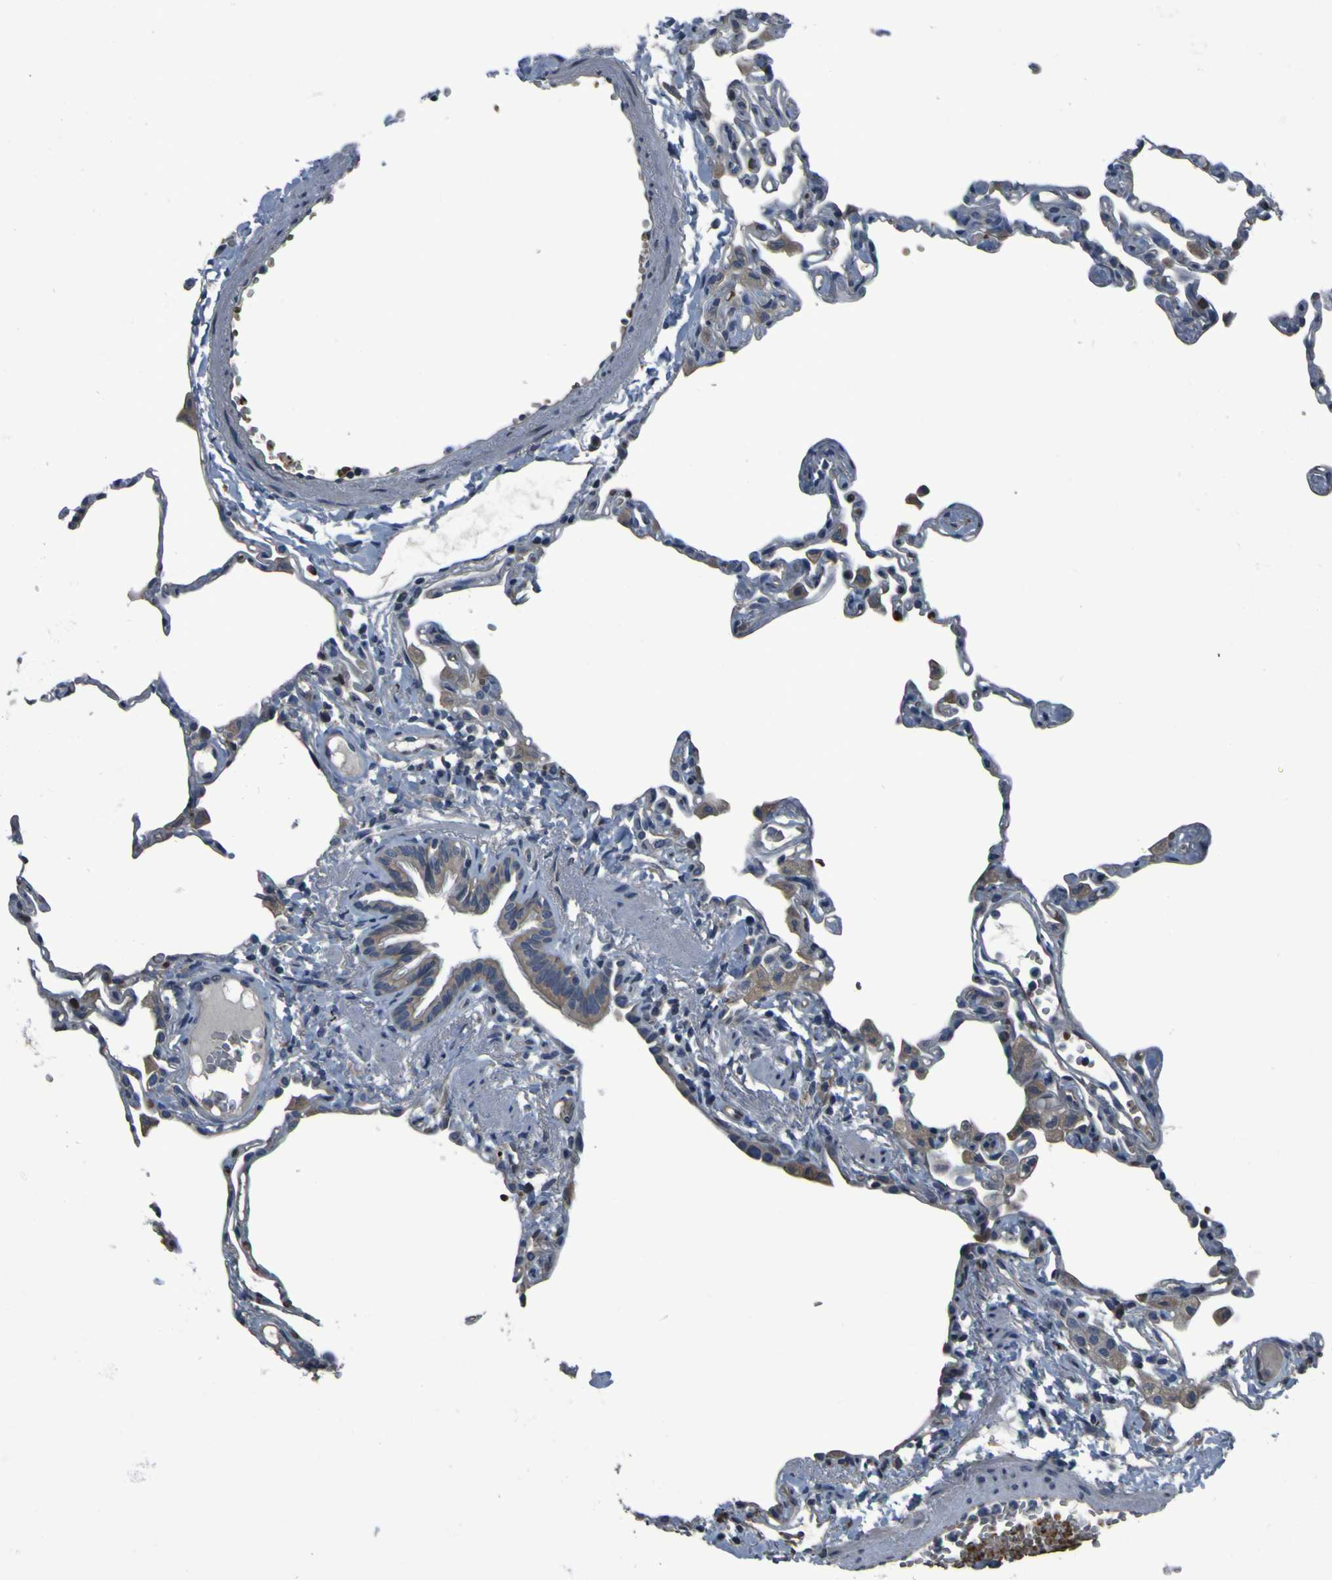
{"staining": {"intensity": "negative", "quantity": "none", "location": "none"}, "tissue": "lung", "cell_type": "Alveolar cells", "image_type": "normal", "snomed": [{"axis": "morphology", "description": "Normal tissue, NOS"}, {"axis": "topography", "description": "Lung"}], "caption": "There is no significant expression in alveolar cells of lung. (Stains: DAB (3,3'-diaminobenzidine) IHC with hematoxylin counter stain, Microscopy: brightfield microscopy at high magnification).", "gene": "GRAMD1A", "patient": {"sex": "female", "age": 49}}